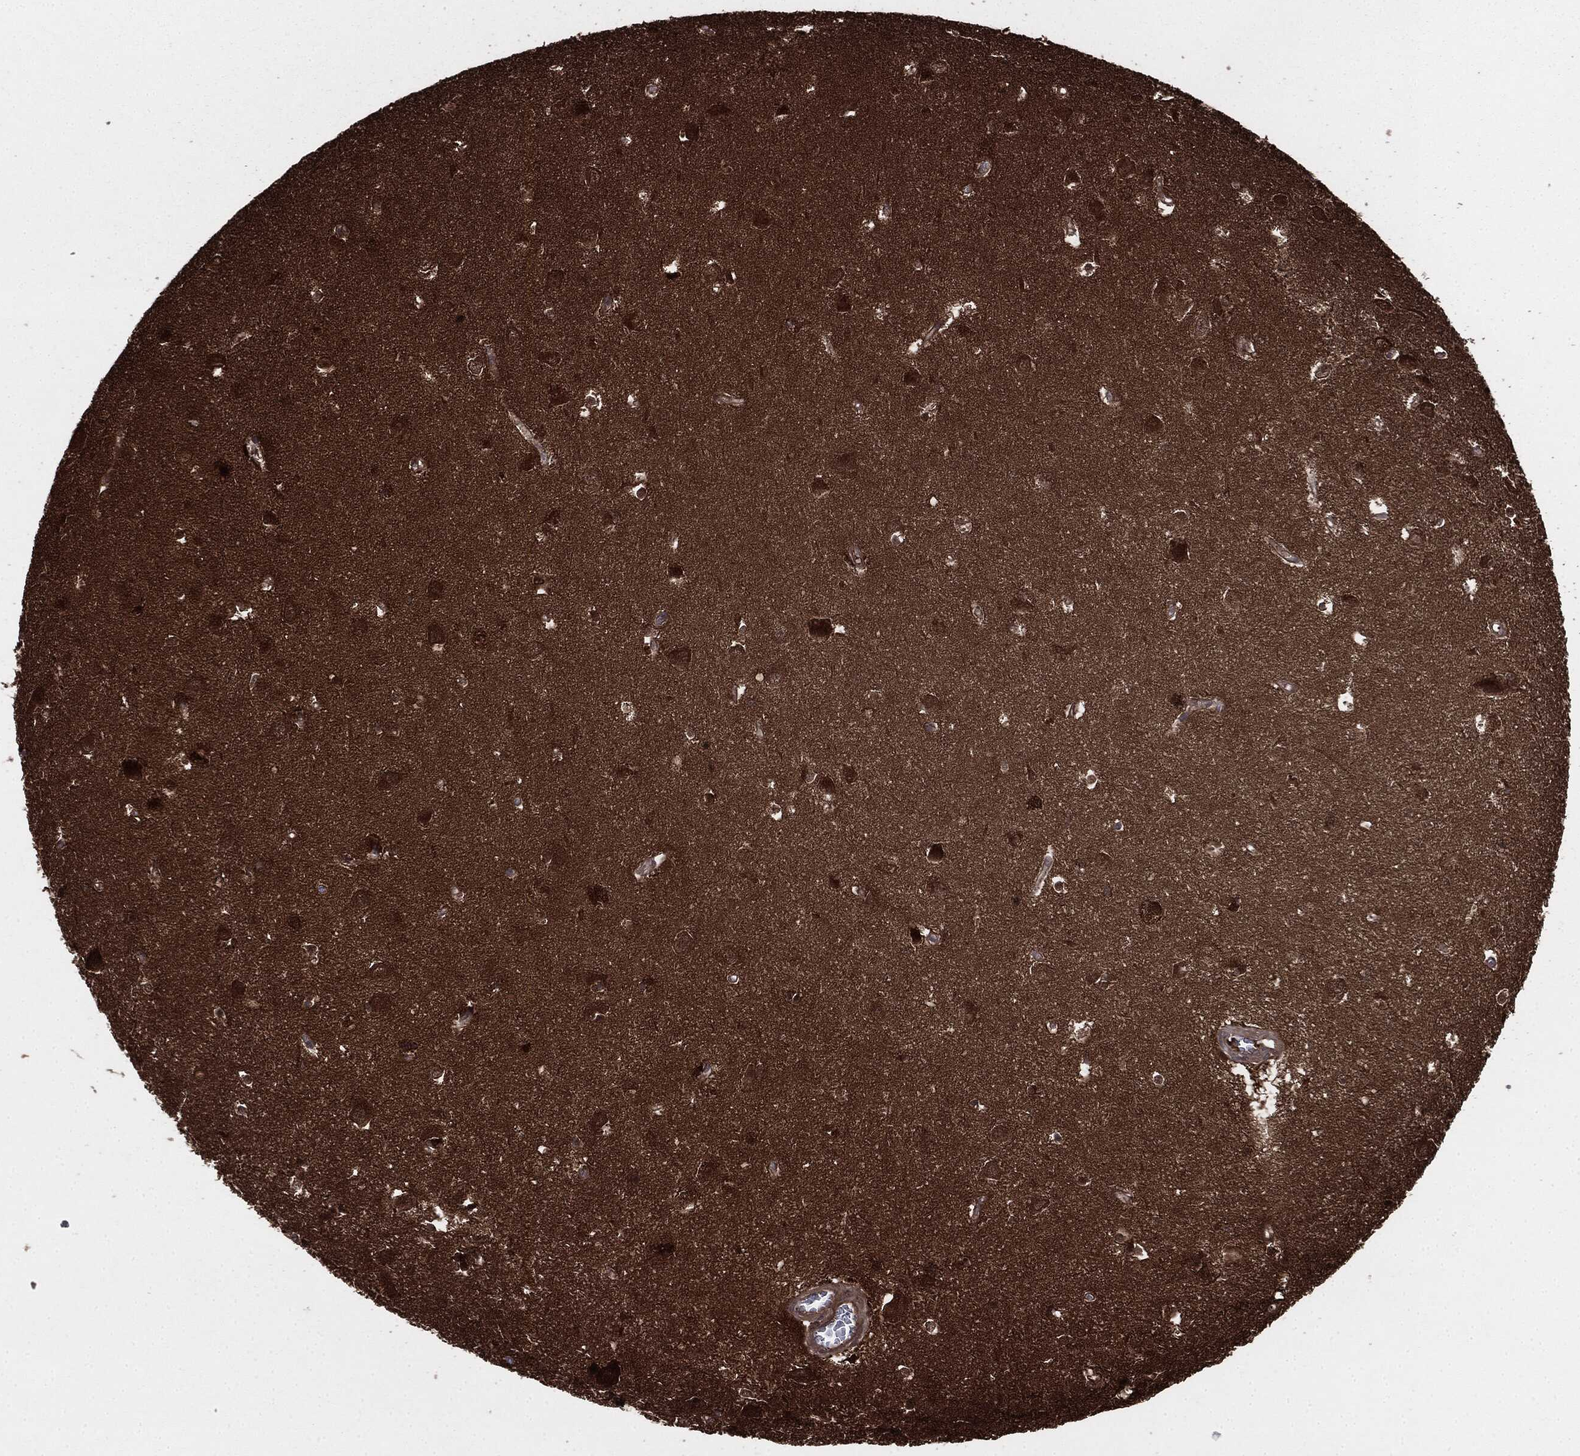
{"staining": {"intensity": "strong", "quantity": "25%-75%", "location": "nuclear"}, "tissue": "hippocampus", "cell_type": "Glial cells", "image_type": "normal", "snomed": [{"axis": "morphology", "description": "Normal tissue, NOS"}, {"axis": "topography", "description": "Hippocampus"}], "caption": "Protein positivity by immunohistochemistry exhibits strong nuclear expression in about 25%-75% of glial cells in unremarkable hippocampus.", "gene": "RAP1GDS1", "patient": {"sex": "female", "age": 64}}